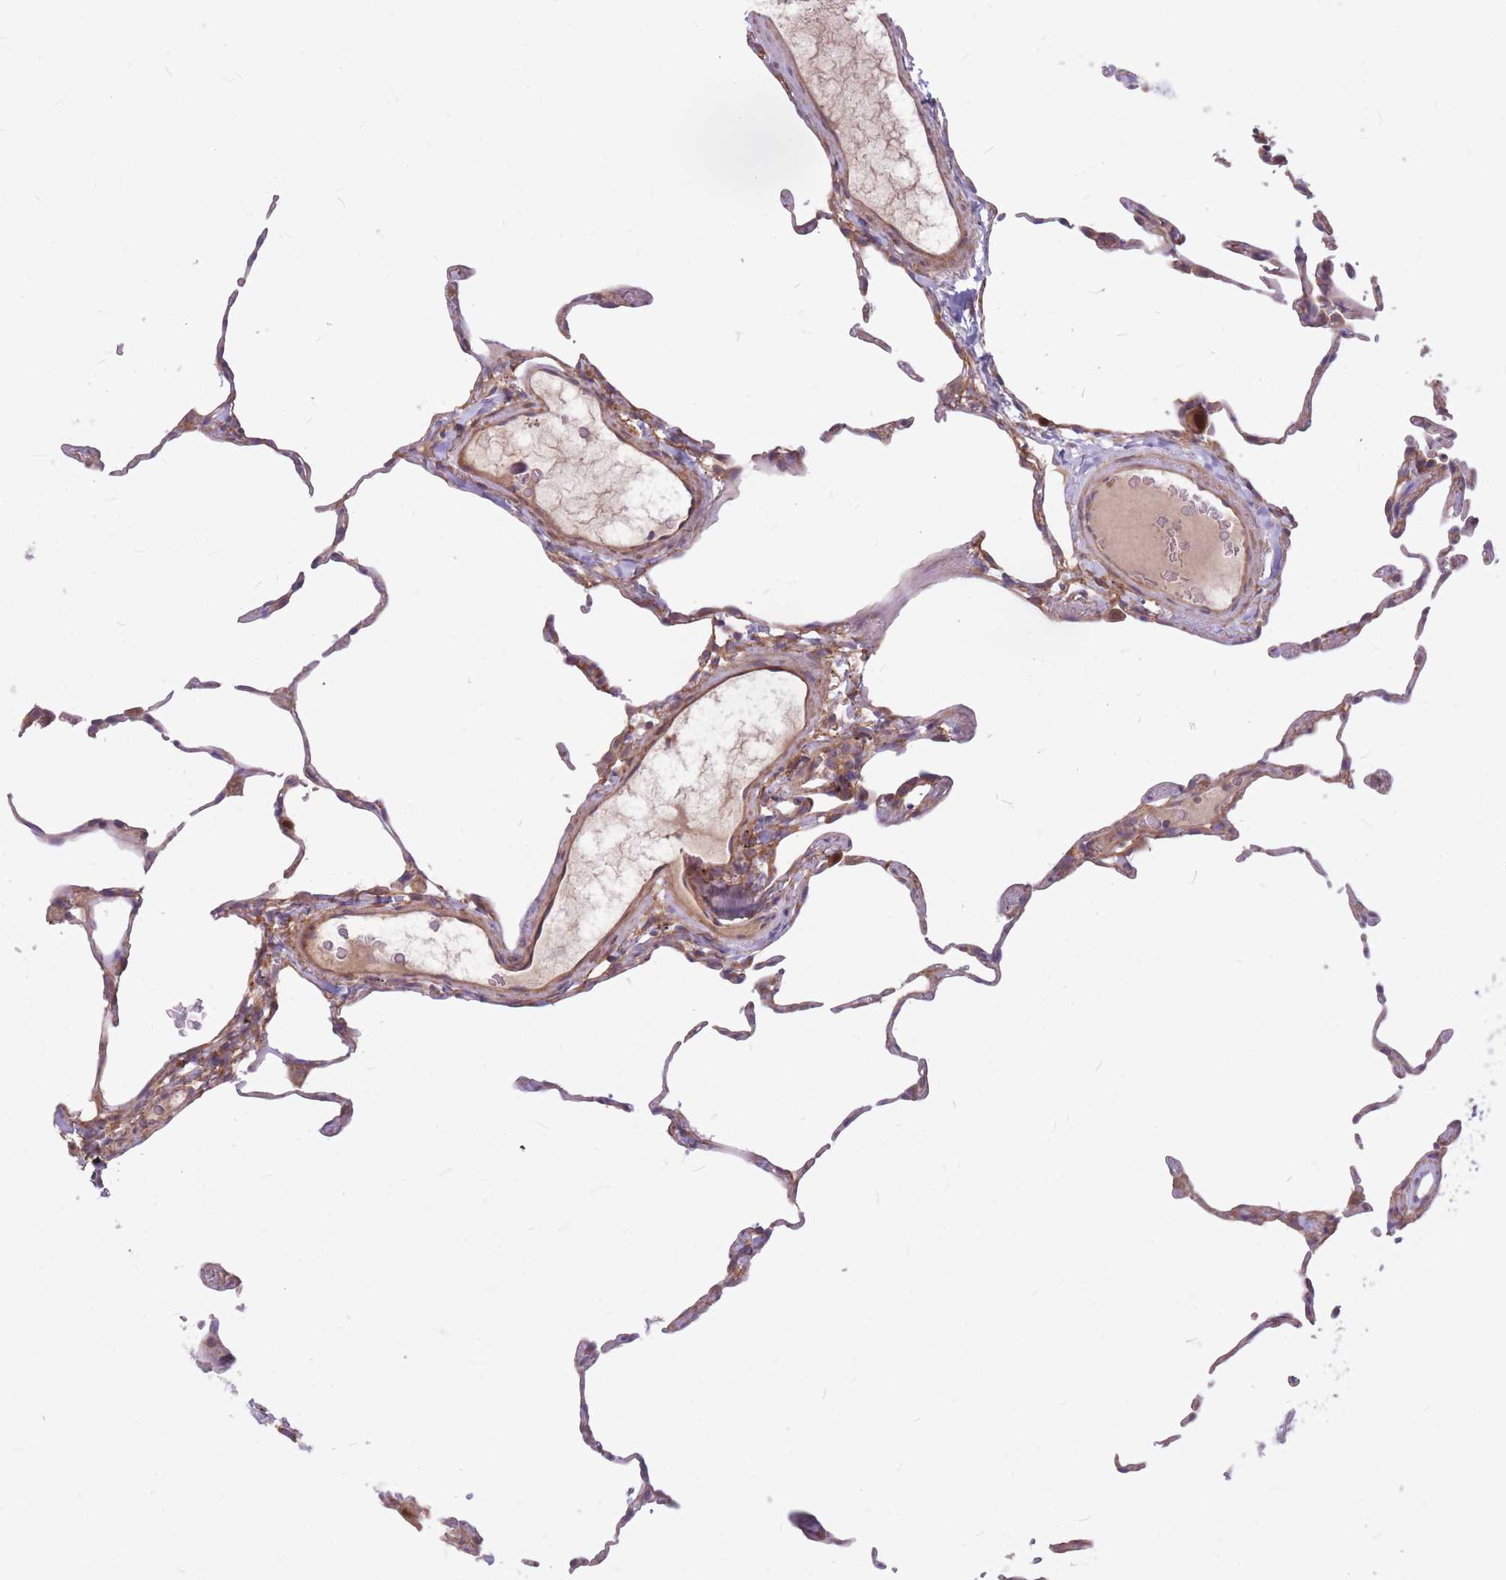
{"staining": {"intensity": "moderate", "quantity": "<25%", "location": "cytoplasmic/membranous"}, "tissue": "lung", "cell_type": "Alveolar cells", "image_type": "normal", "snomed": [{"axis": "morphology", "description": "Normal tissue, NOS"}, {"axis": "topography", "description": "Lung"}], "caption": "Benign lung displays moderate cytoplasmic/membranous expression in approximately <25% of alveolar cells.", "gene": "GMNN", "patient": {"sex": "female", "age": 57}}